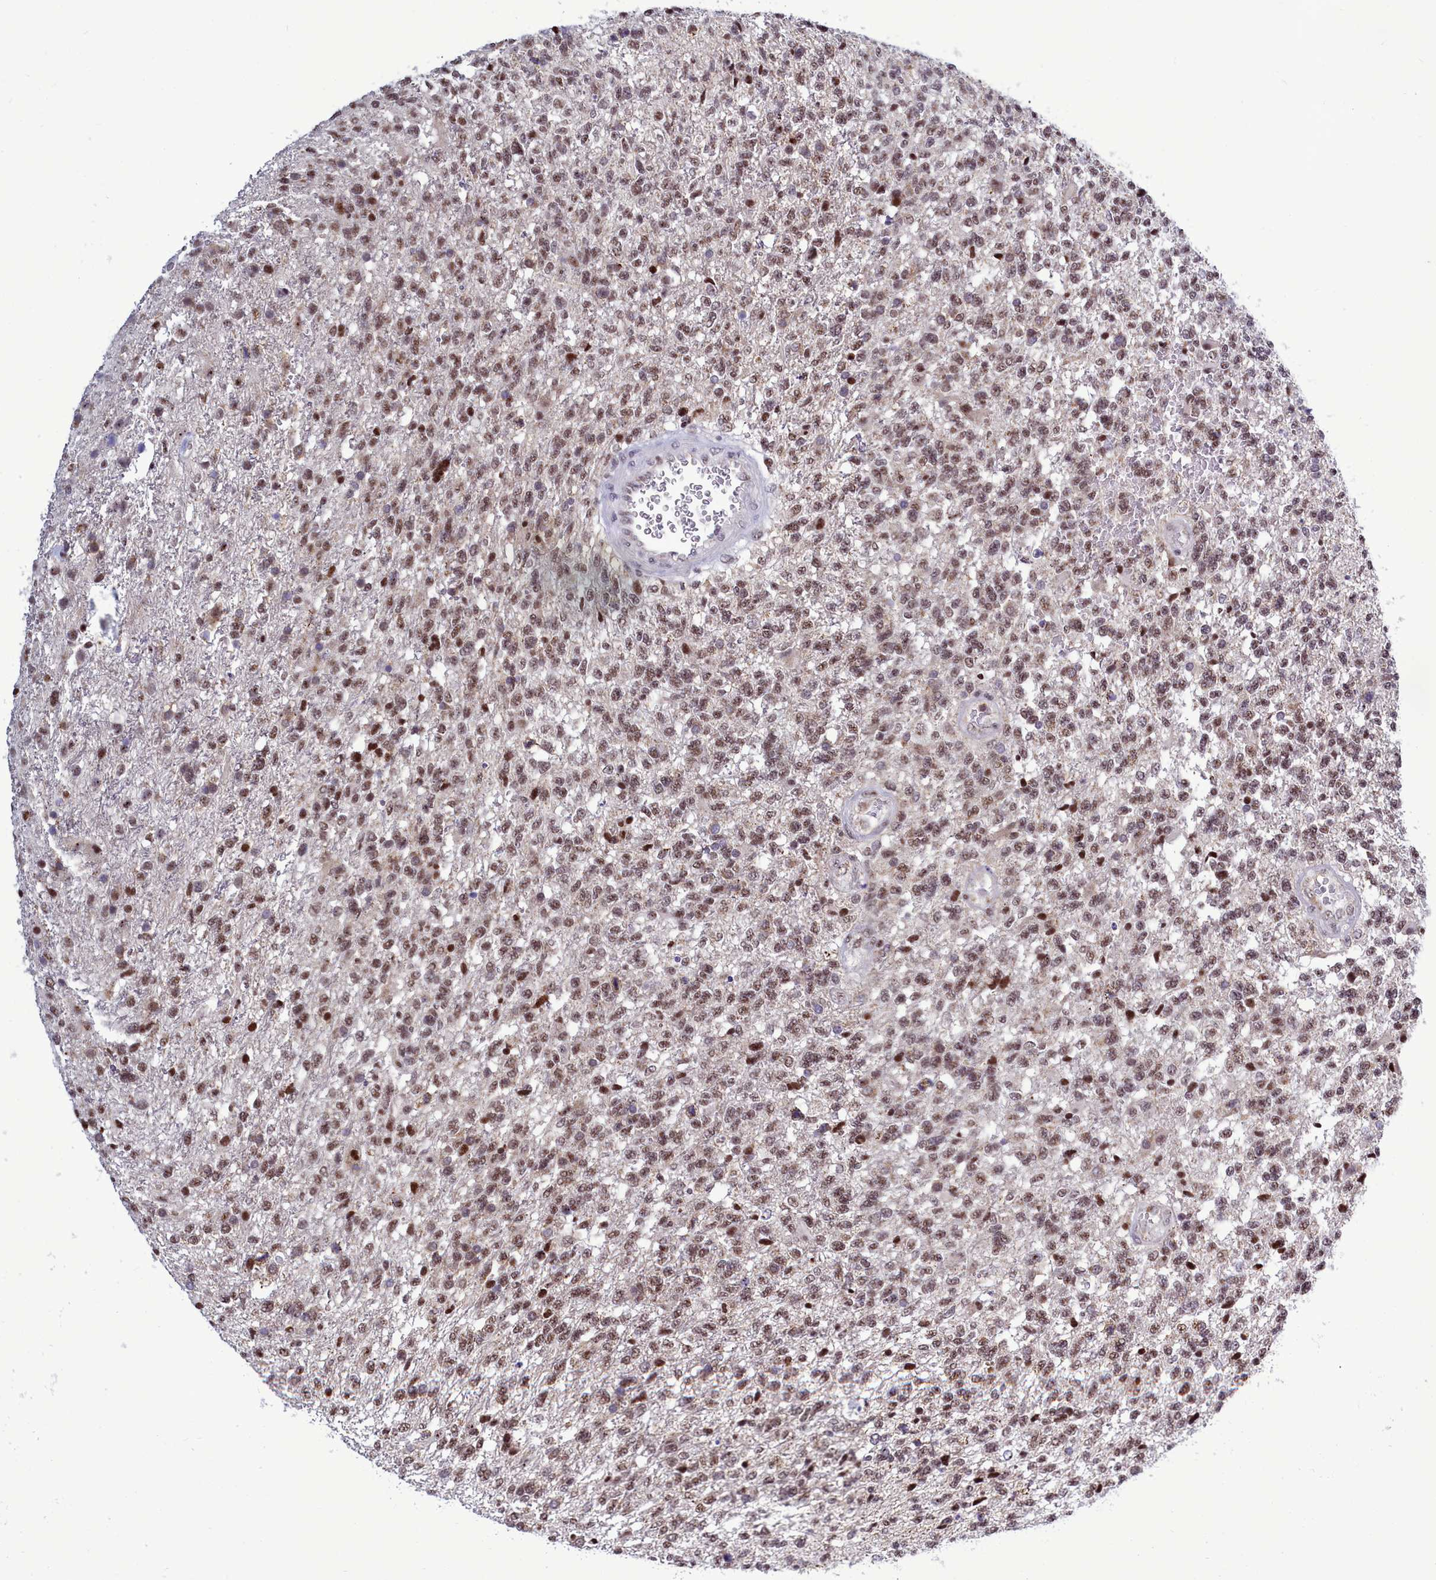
{"staining": {"intensity": "moderate", "quantity": ">75%", "location": "nuclear"}, "tissue": "glioma", "cell_type": "Tumor cells", "image_type": "cancer", "snomed": [{"axis": "morphology", "description": "Glioma, malignant, High grade"}, {"axis": "topography", "description": "Brain"}], "caption": "A histopathology image of human glioma stained for a protein displays moderate nuclear brown staining in tumor cells.", "gene": "POM121L2", "patient": {"sex": "male", "age": 56}}